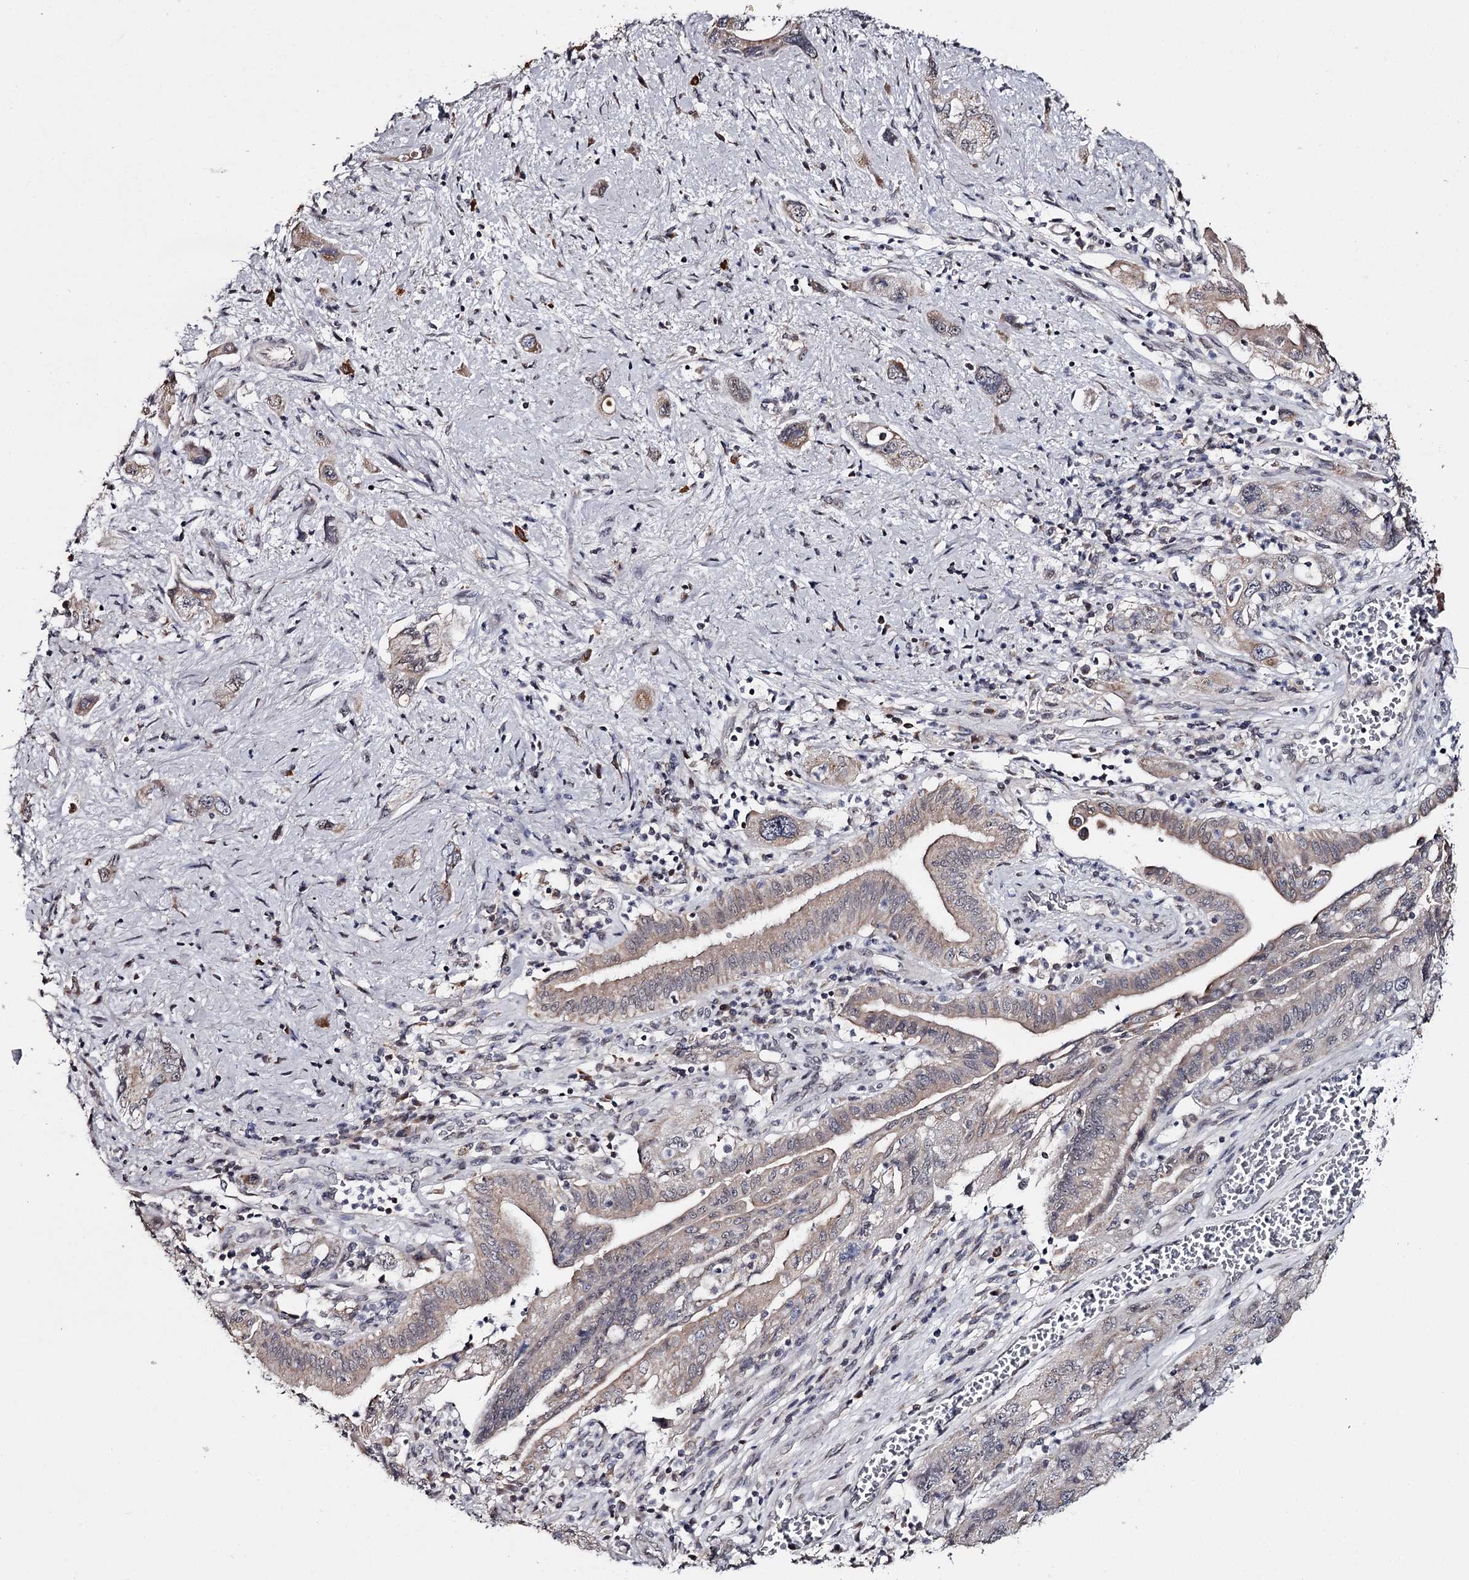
{"staining": {"intensity": "weak", "quantity": "25%-75%", "location": "cytoplasmic/membranous,nuclear"}, "tissue": "pancreatic cancer", "cell_type": "Tumor cells", "image_type": "cancer", "snomed": [{"axis": "morphology", "description": "Adenocarcinoma, NOS"}, {"axis": "topography", "description": "Pancreas"}], "caption": "Protein expression analysis of human pancreatic cancer reveals weak cytoplasmic/membranous and nuclear positivity in about 25%-75% of tumor cells.", "gene": "GTSF1", "patient": {"sex": "female", "age": 73}}